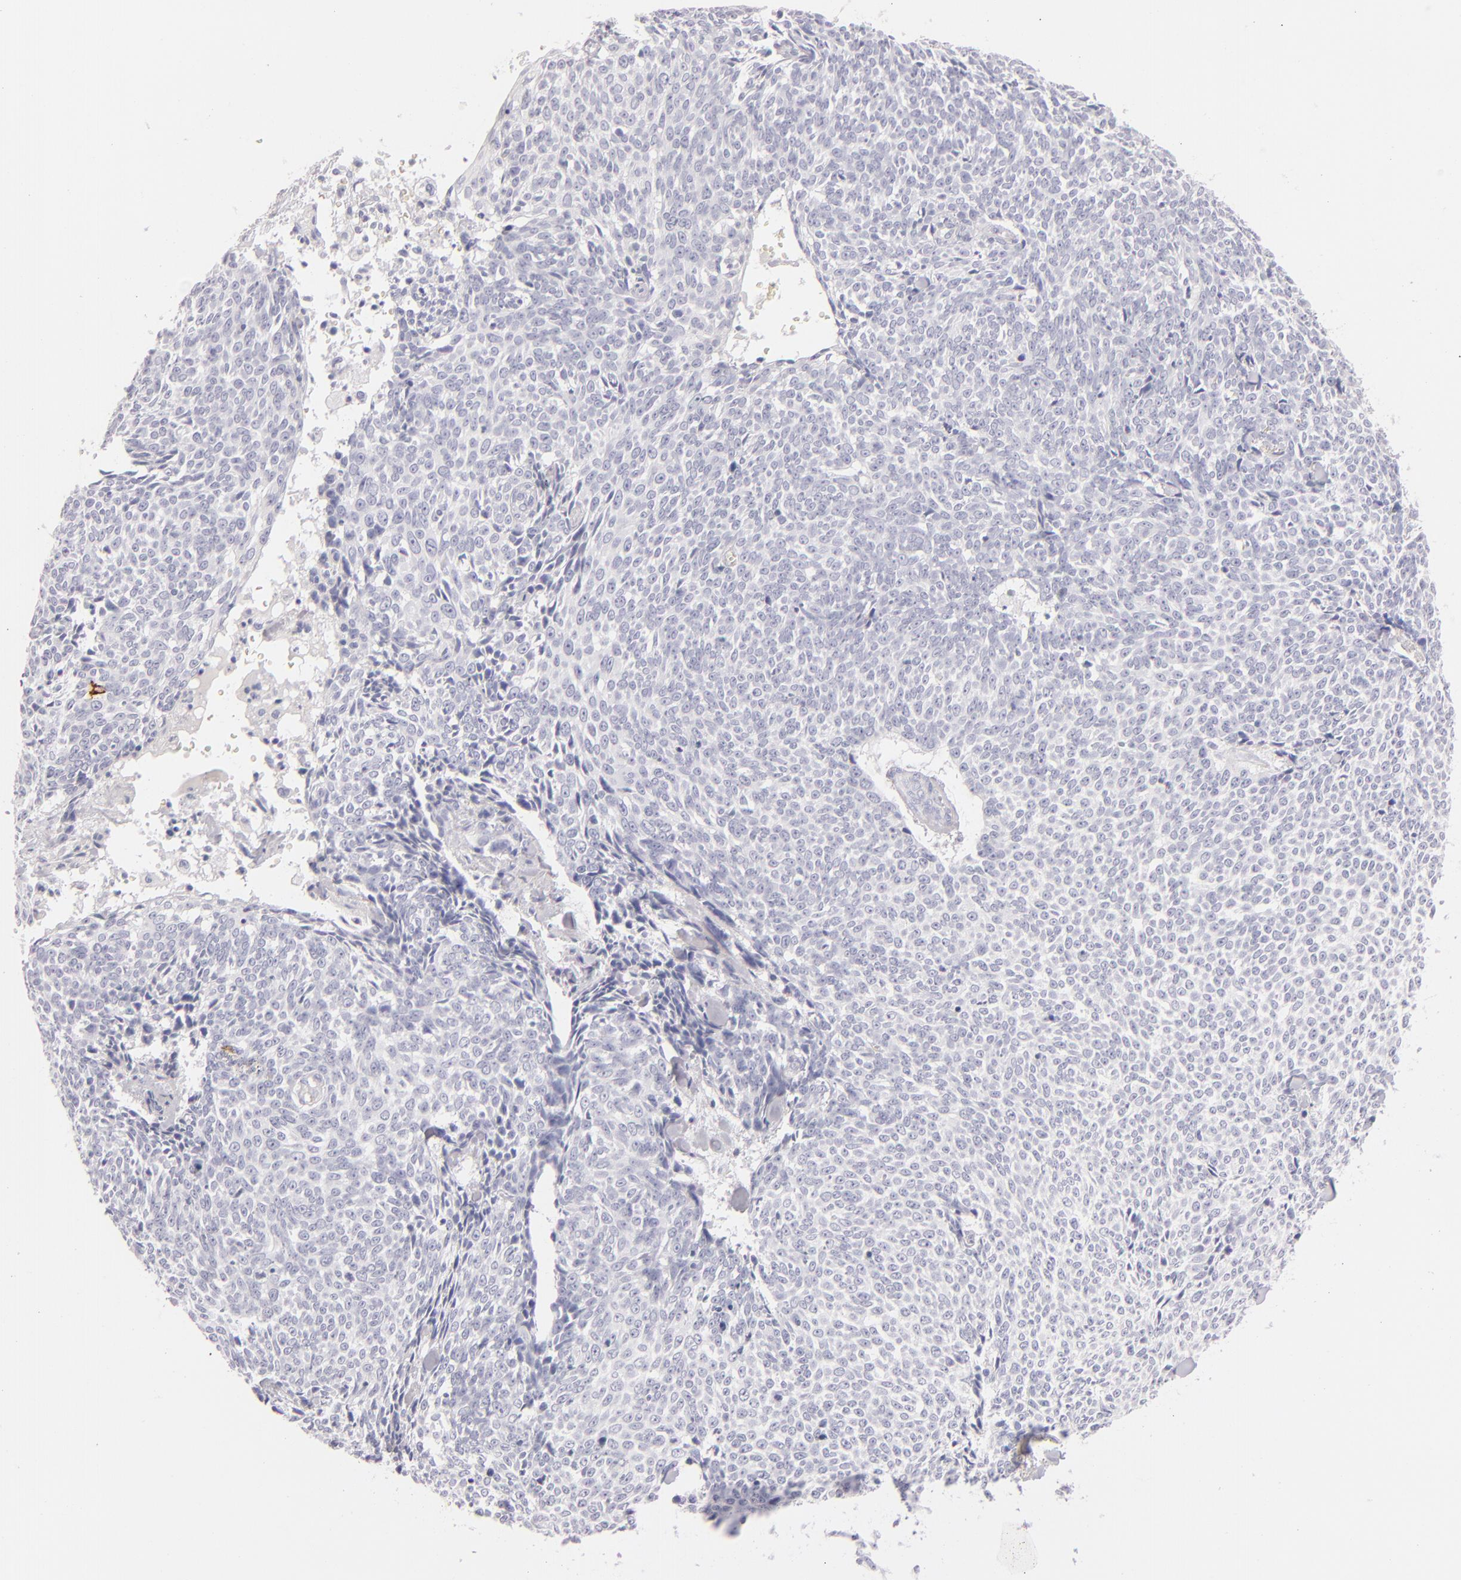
{"staining": {"intensity": "negative", "quantity": "none", "location": "none"}, "tissue": "skin cancer", "cell_type": "Tumor cells", "image_type": "cancer", "snomed": [{"axis": "morphology", "description": "Basal cell carcinoma"}, {"axis": "topography", "description": "Skin"}], "caption": "Immunohistochemistry histopathology image of neoplastic tissue: human skin cancer (basal cell carcinoma) stained with DAB shows no significant protein positivity in tumor cells.", "gene": "CD207", "patient": {"sex": "female", "age": 89}}